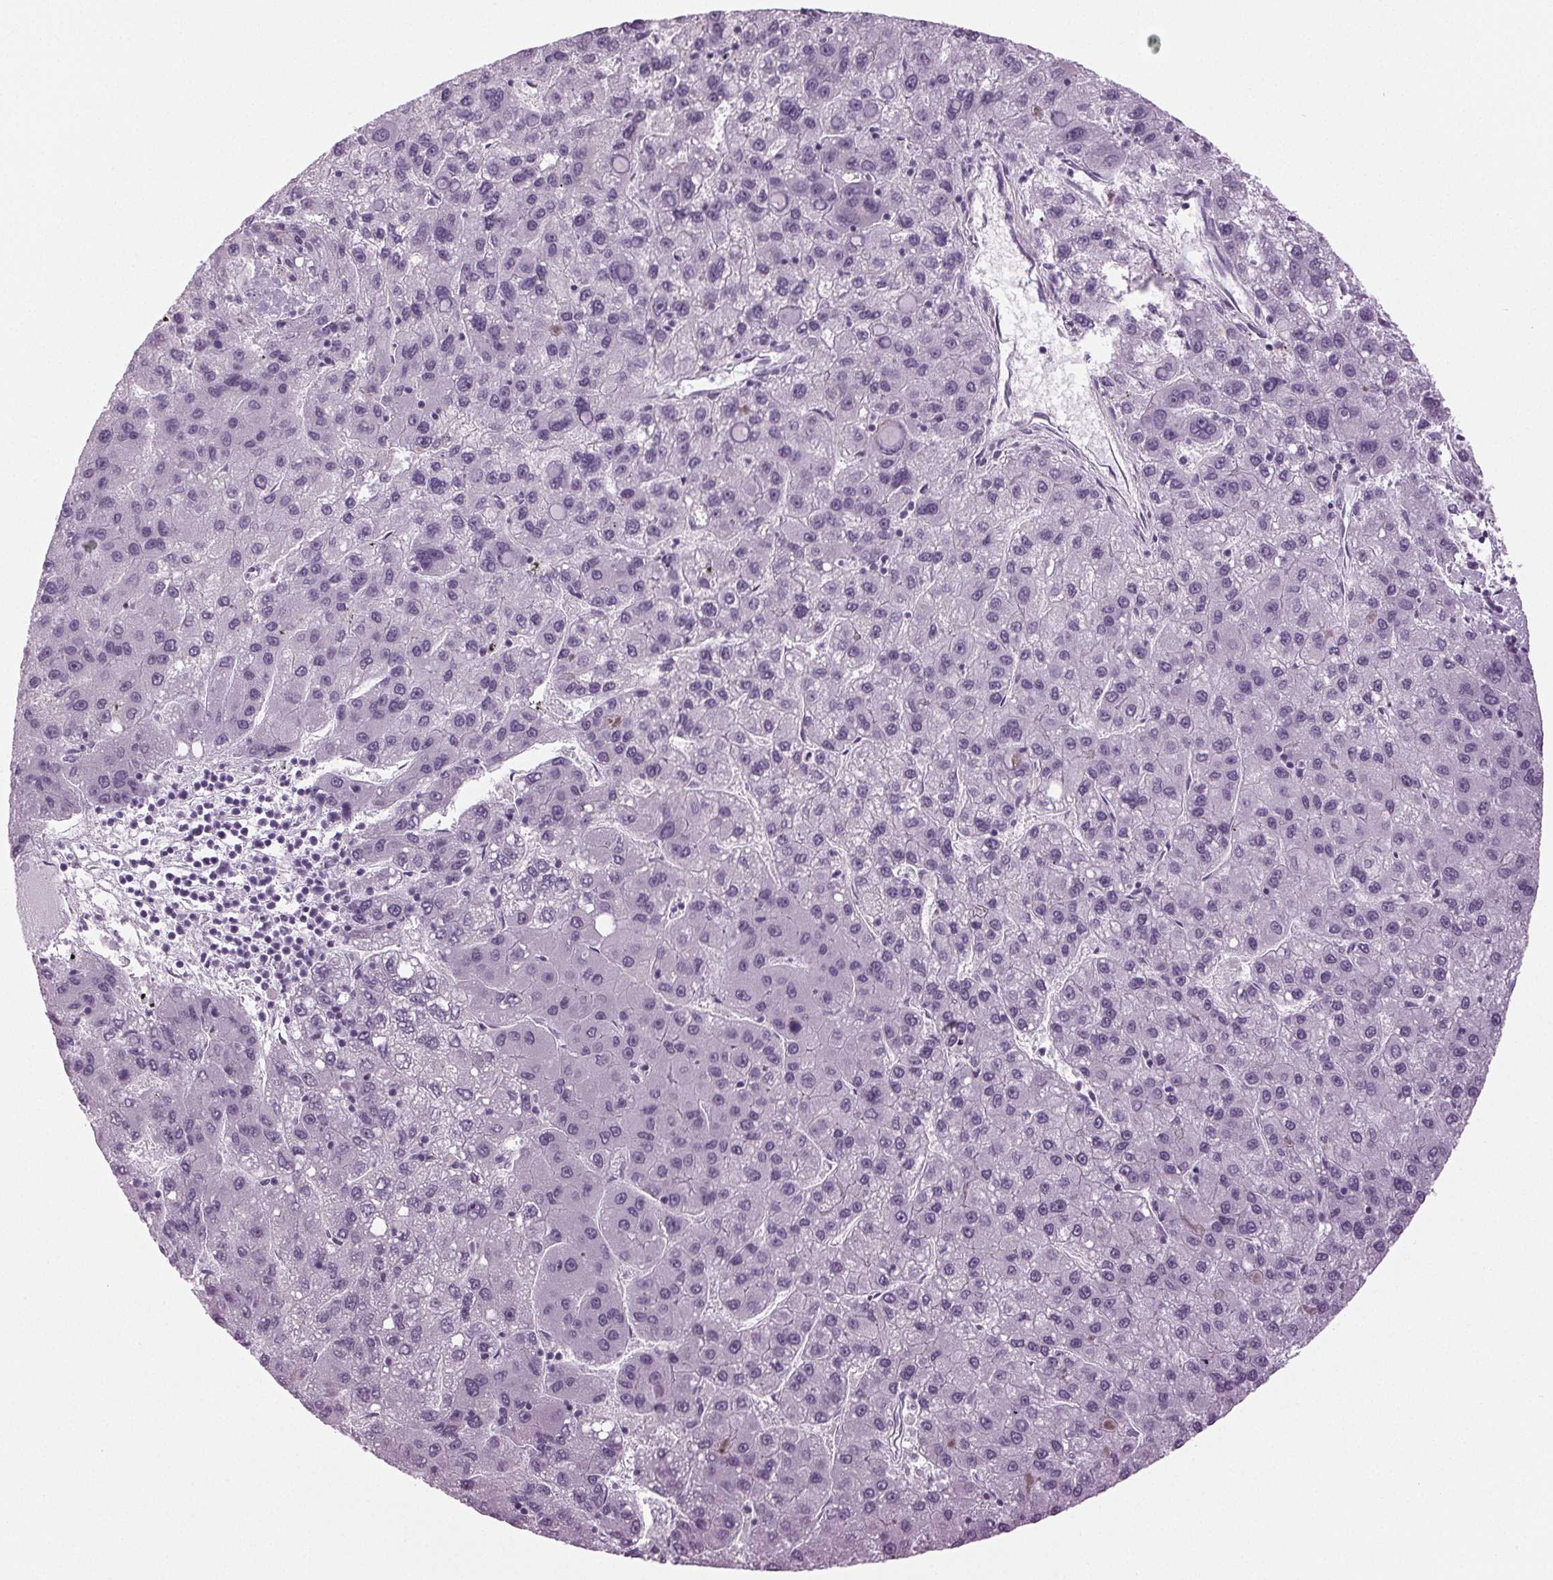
{"staining": {"intensity": "negative", "quantity": "none", "location": "none"}, "tissue": "liver cancer", "cell_type": "Tumor cells", "image_type": "cancer", "snomed": [{"axis": "morphology", "description": "Carcinoma, Hepatocellular, NOS"}, {"axis": "topography", "description": "Liver"}], "caption": "Protein analysis of liver cancer shows no significant staining in tumor cells.", "gene": "DNAH12", "patient": {"sex": "female", "age": 82}}